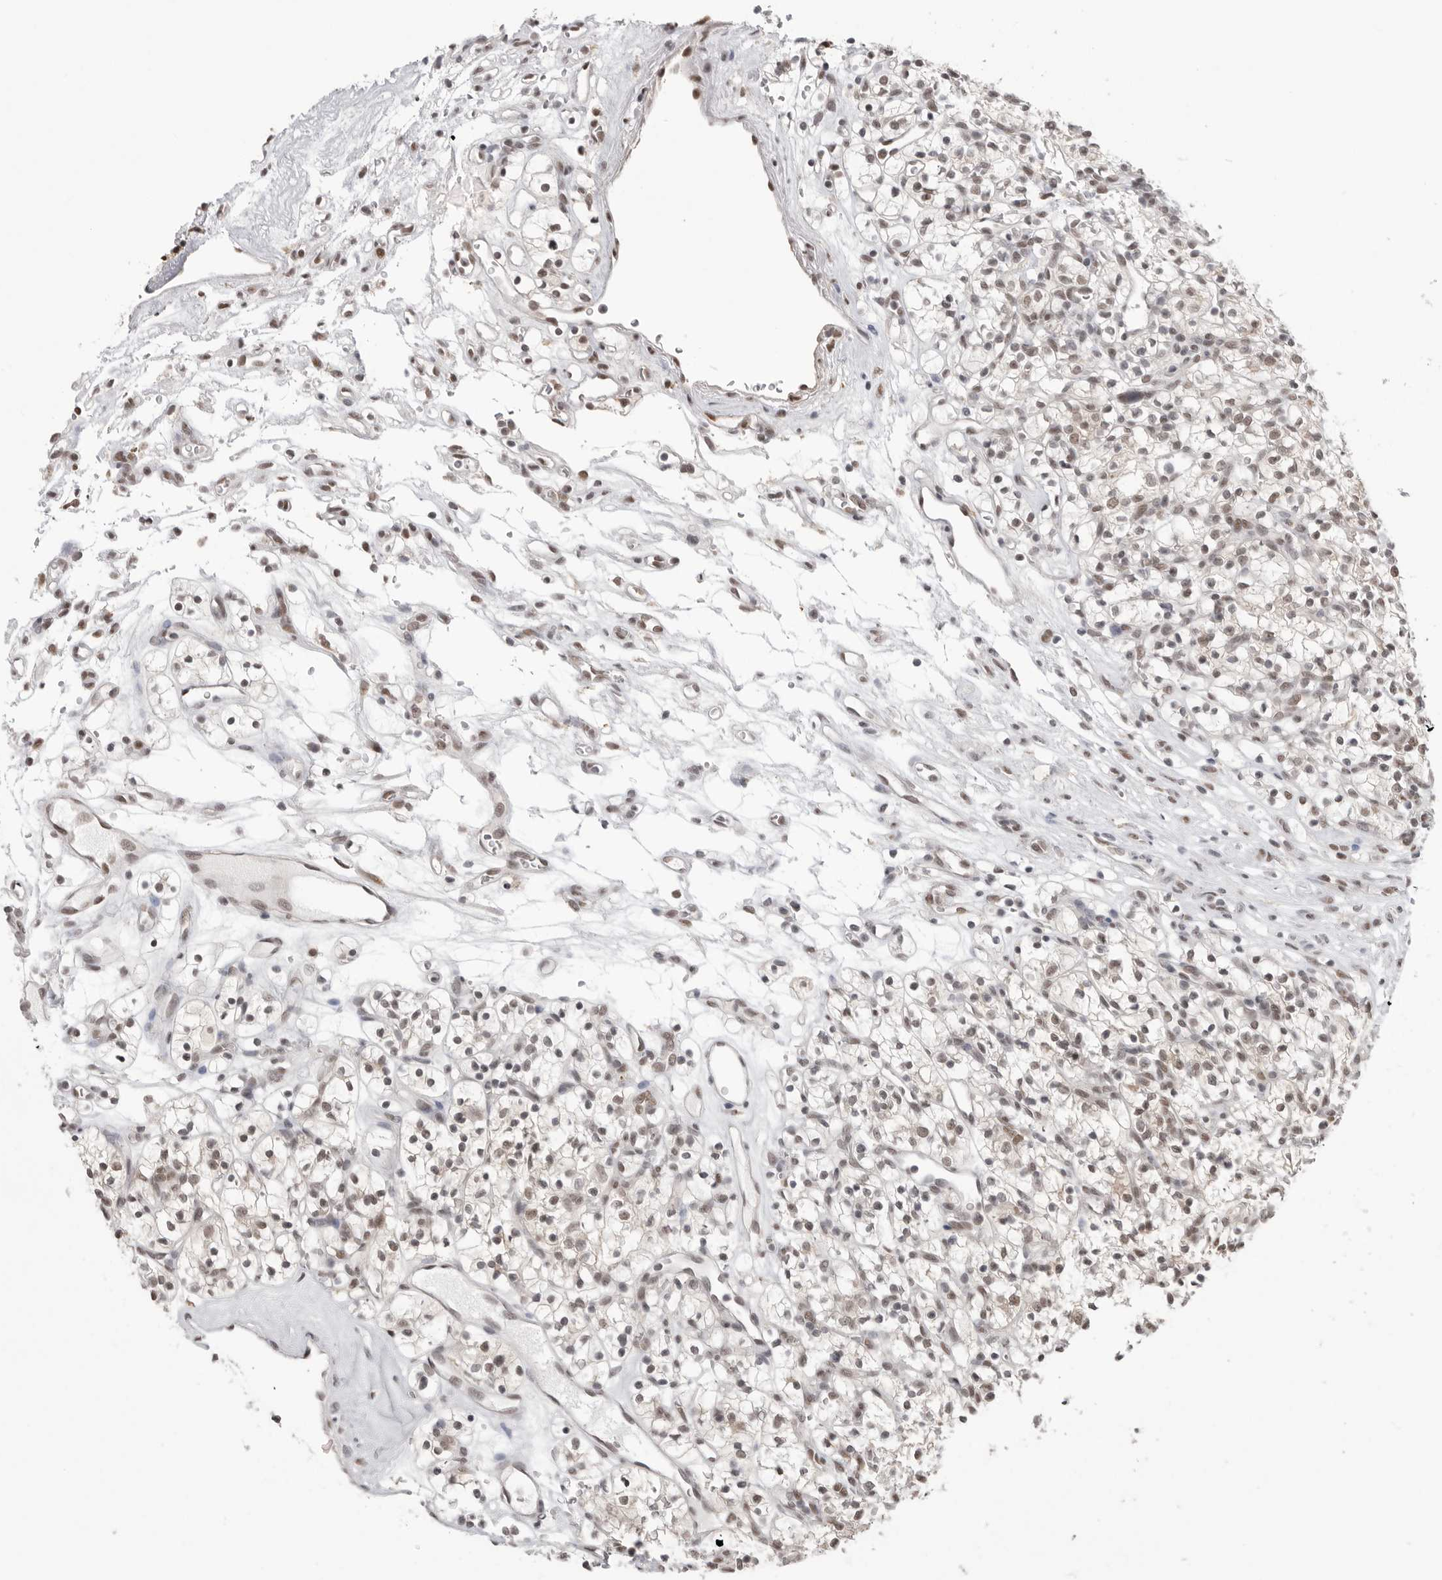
{"staining": {"intensity": "weak", "quantity": ">75%", "location": "nuclear"}, "tissue": "renal cancer", "cell_type": "Tumor cells", "image_type": "cancer", "snomed": [{"axis": "morphology", "description": "Adenocarcinoma, NOS"}, {"axis": "topography", "description": "Kidney"}], "caption": "Human renal cancer (adenocarcinoma) stained with a brown dye shows weak nuclear positive expression in approximately >75% of tumor cells.", "gene": "BCLAF3", "patient": {"sex": "female", "age": 57}}